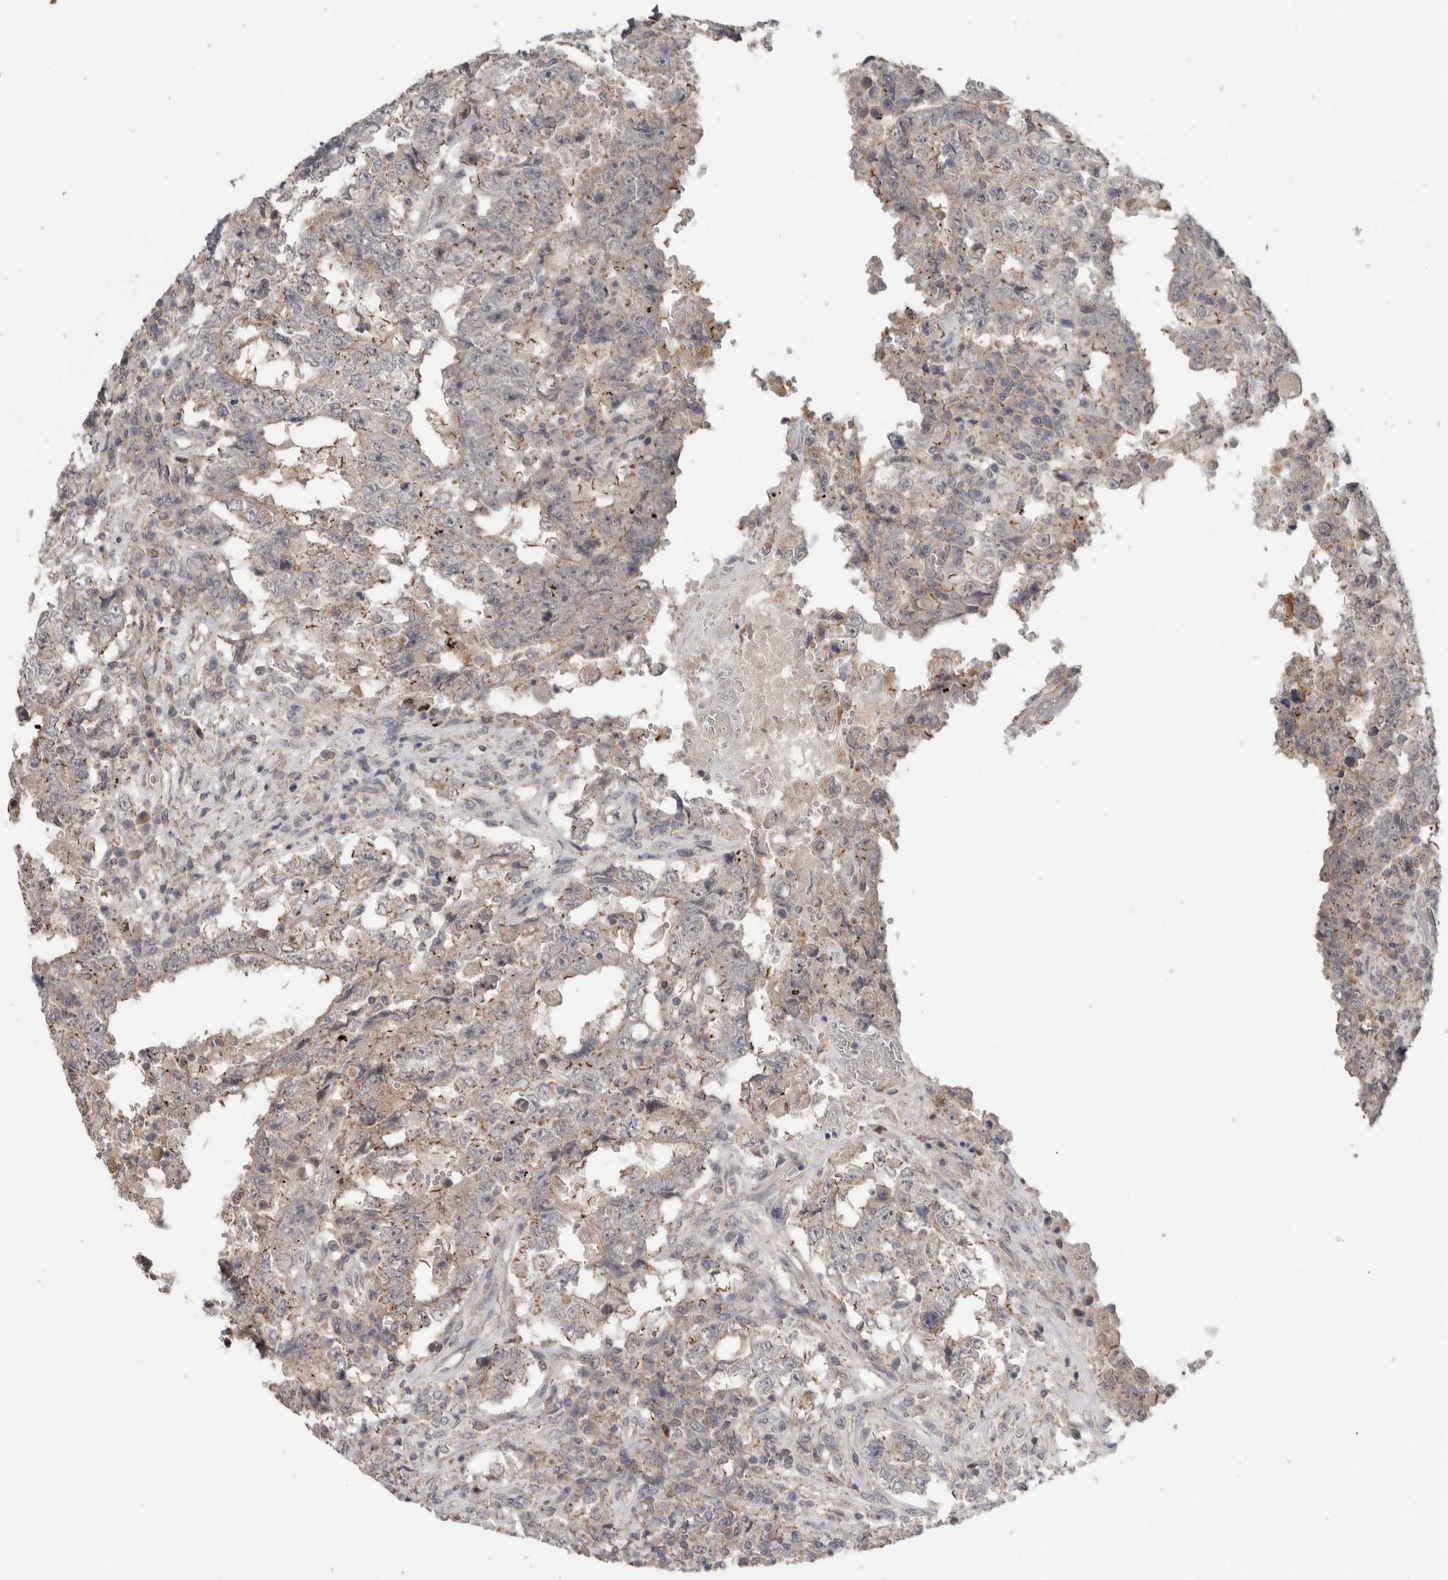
{"staining": {"intensity": "weak", "quantity": "25%-75%", "location": "cytoplasmic/membranous"}, "tissue": "testis cancer", "cell_type": "Tumor cells", "image_type": "cancer", "snomed": [{"axis": "morphology", "description": "Carcinoma, Embryonal, NOS"}, {"axis": "topography", "description": "Testis"}], "caption": "The immunohistochemical stain shows weak cytoplasmic/membranous positivity in tumor cells of testis embryonal carcinoma tissue.", "gene": "KLK5", "patient": {"sex": "male", "age": 26}}